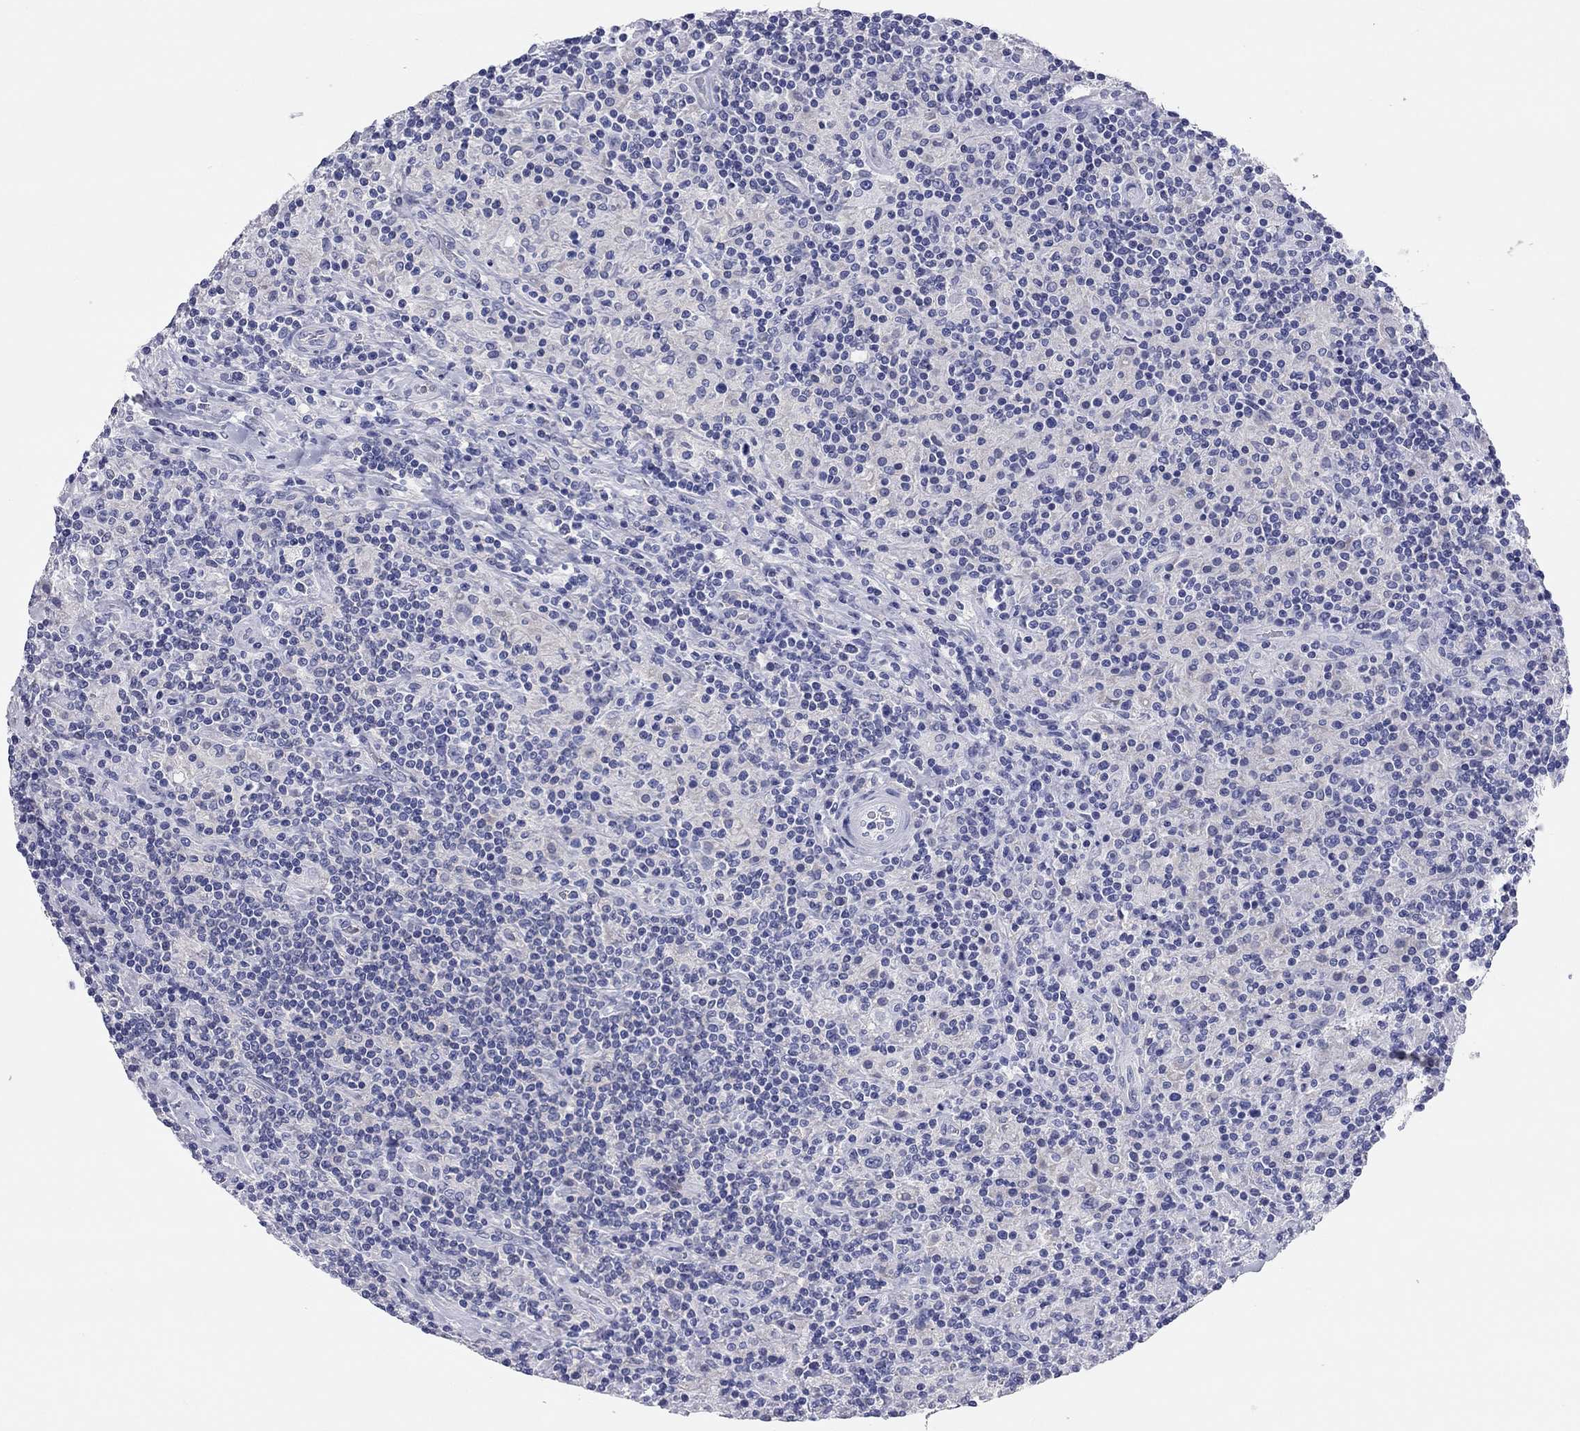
{"staining": {"intensity": "negative", "quantity": "none", "location": "none"}, "tissue": "lymphoma", "cell_type": "Tumor cells", "image_type": "cancer", "snomed": [{"axis": "morphology", "description": "Hodgkin's disease, NOS"}, {"axis": "topography", "description": "Lymph node"}], "caption": "An image of human Hodgkin's disease is negative for staining in tumor cells.", "gene": "TMEM221", "patient": {"sex": "male", "age": 70}}